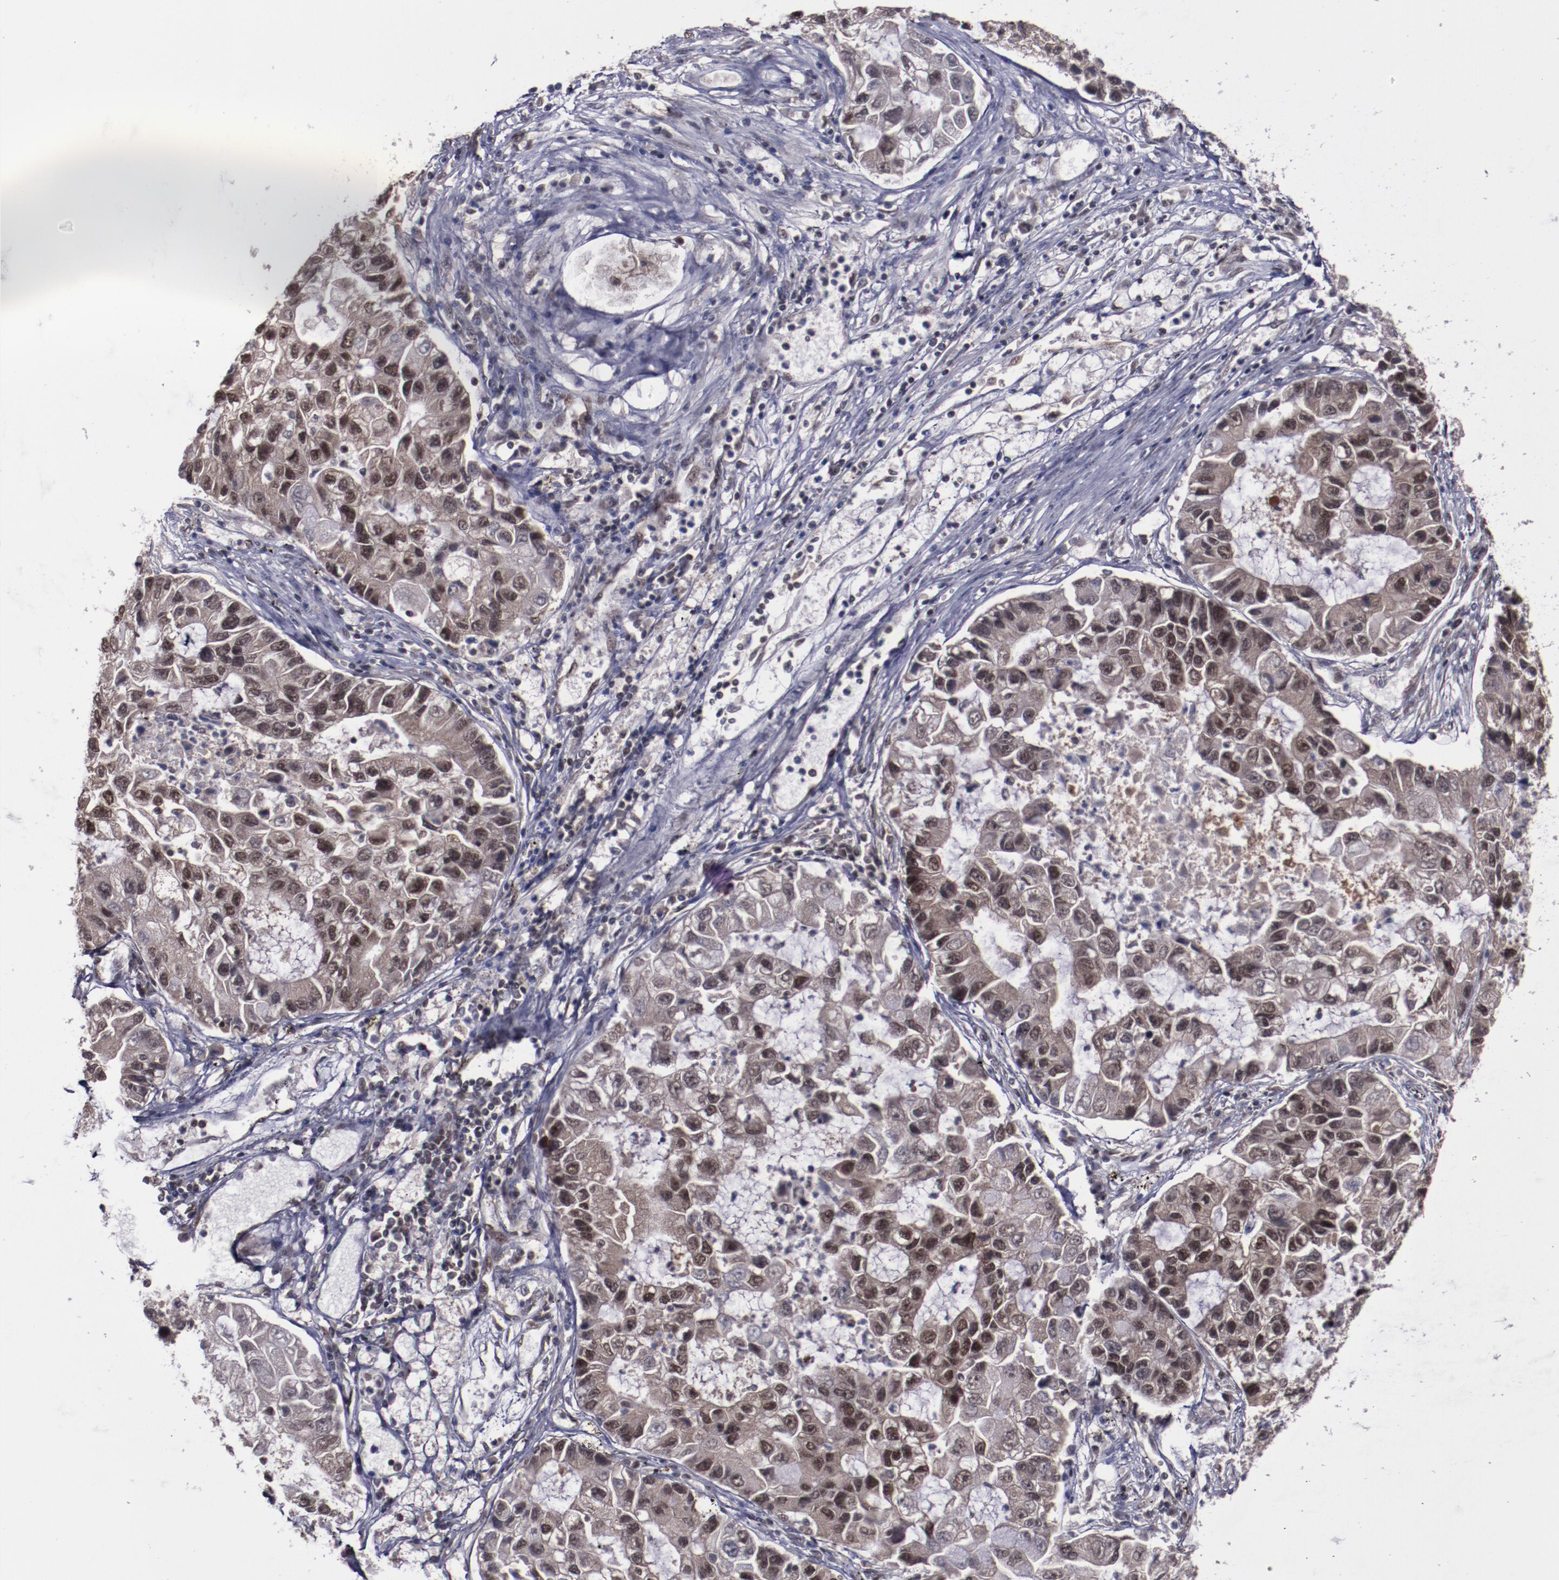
{"staining": {"intensity": "moderate", "quantity": ">75%", "location": "cytoplasmic/membranous,nuclear"}, "tissue": "lung cancer", "cell_type": "Tumor cells", "image_type": "cancer", "snomed": [{"axis": "morphology", "description": "Adenocarcinoma, NOS"}, {"axis": "topography", "description": "Lung"}], "caption": "The photomicrograph reveals staining of lung adenocarcinoma, revealing moderate cytoplasmic/membranous and nuclear protein positivity (brown color) within tumor cells. The staining was performed using DAB (3,3'-diaminobenzidine) to visualize the protein expression in brown, while the nuclei were stained in blue with hematoxylin (Magnification: 20x).", "gene": "ERH", "patient": {"sex": "female", "age": 51}}